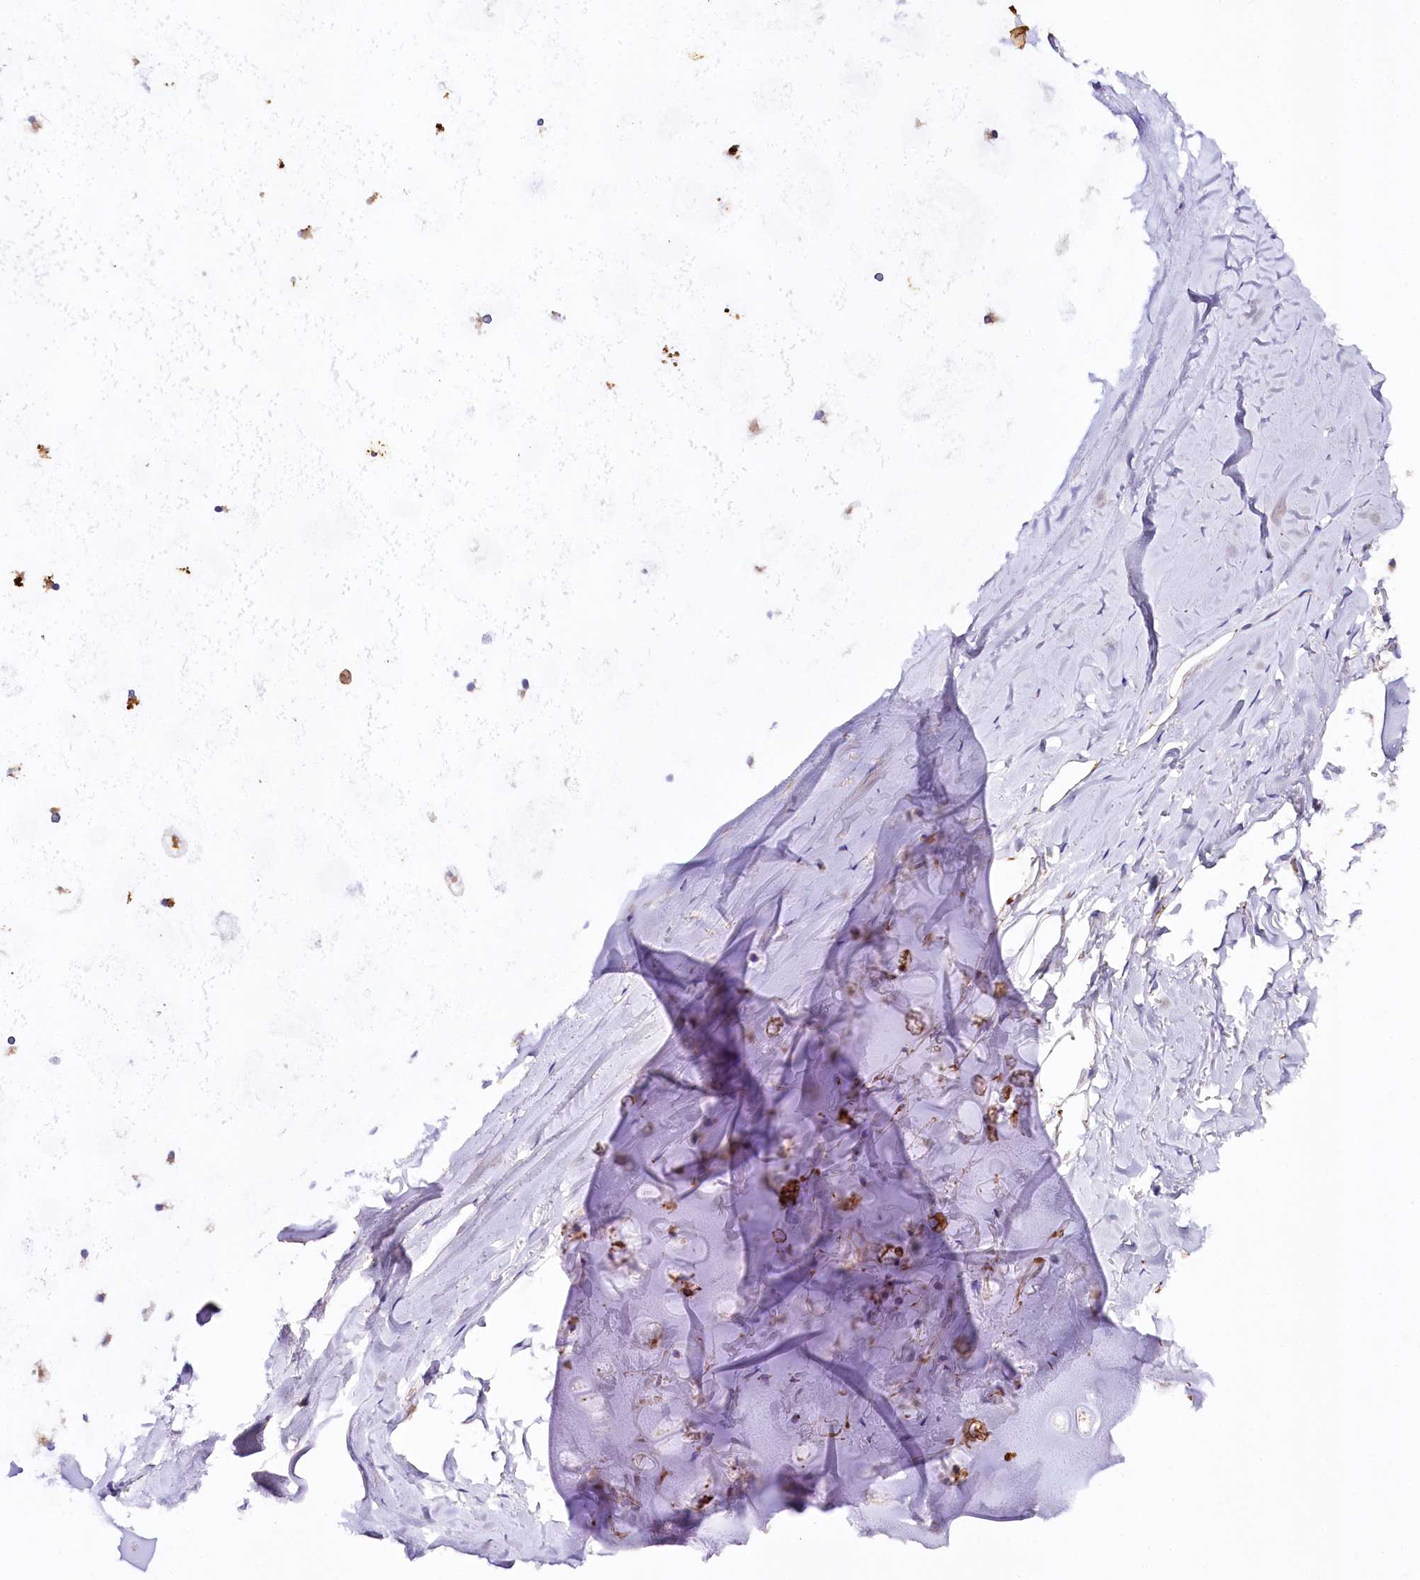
{"staining": {"intensity": "moderate", "quantity": "25%-75%", "location": "cytoplasmic/membranous"}, "tissue": "adipose tissue", "cell_type": "Adipocytes", "image_type": "normal", "snomed": [{"axis": "morphology", "description": "Normal tissue, NOS"}, {"axis": "topography", "description": "Lymph node"}, {"axis": "topography", "description": "Bronchus"}], "caption": "Unremarkable adipose tissue was stained to show a protein in brown. There is medium levels of moderate cytoplasmic/membranous expression in about 25%-75% of adipocytes. Nuclei are stained in blue.", "gene": "SACM1L", "patient": {"sex": "male", "age": 63}}